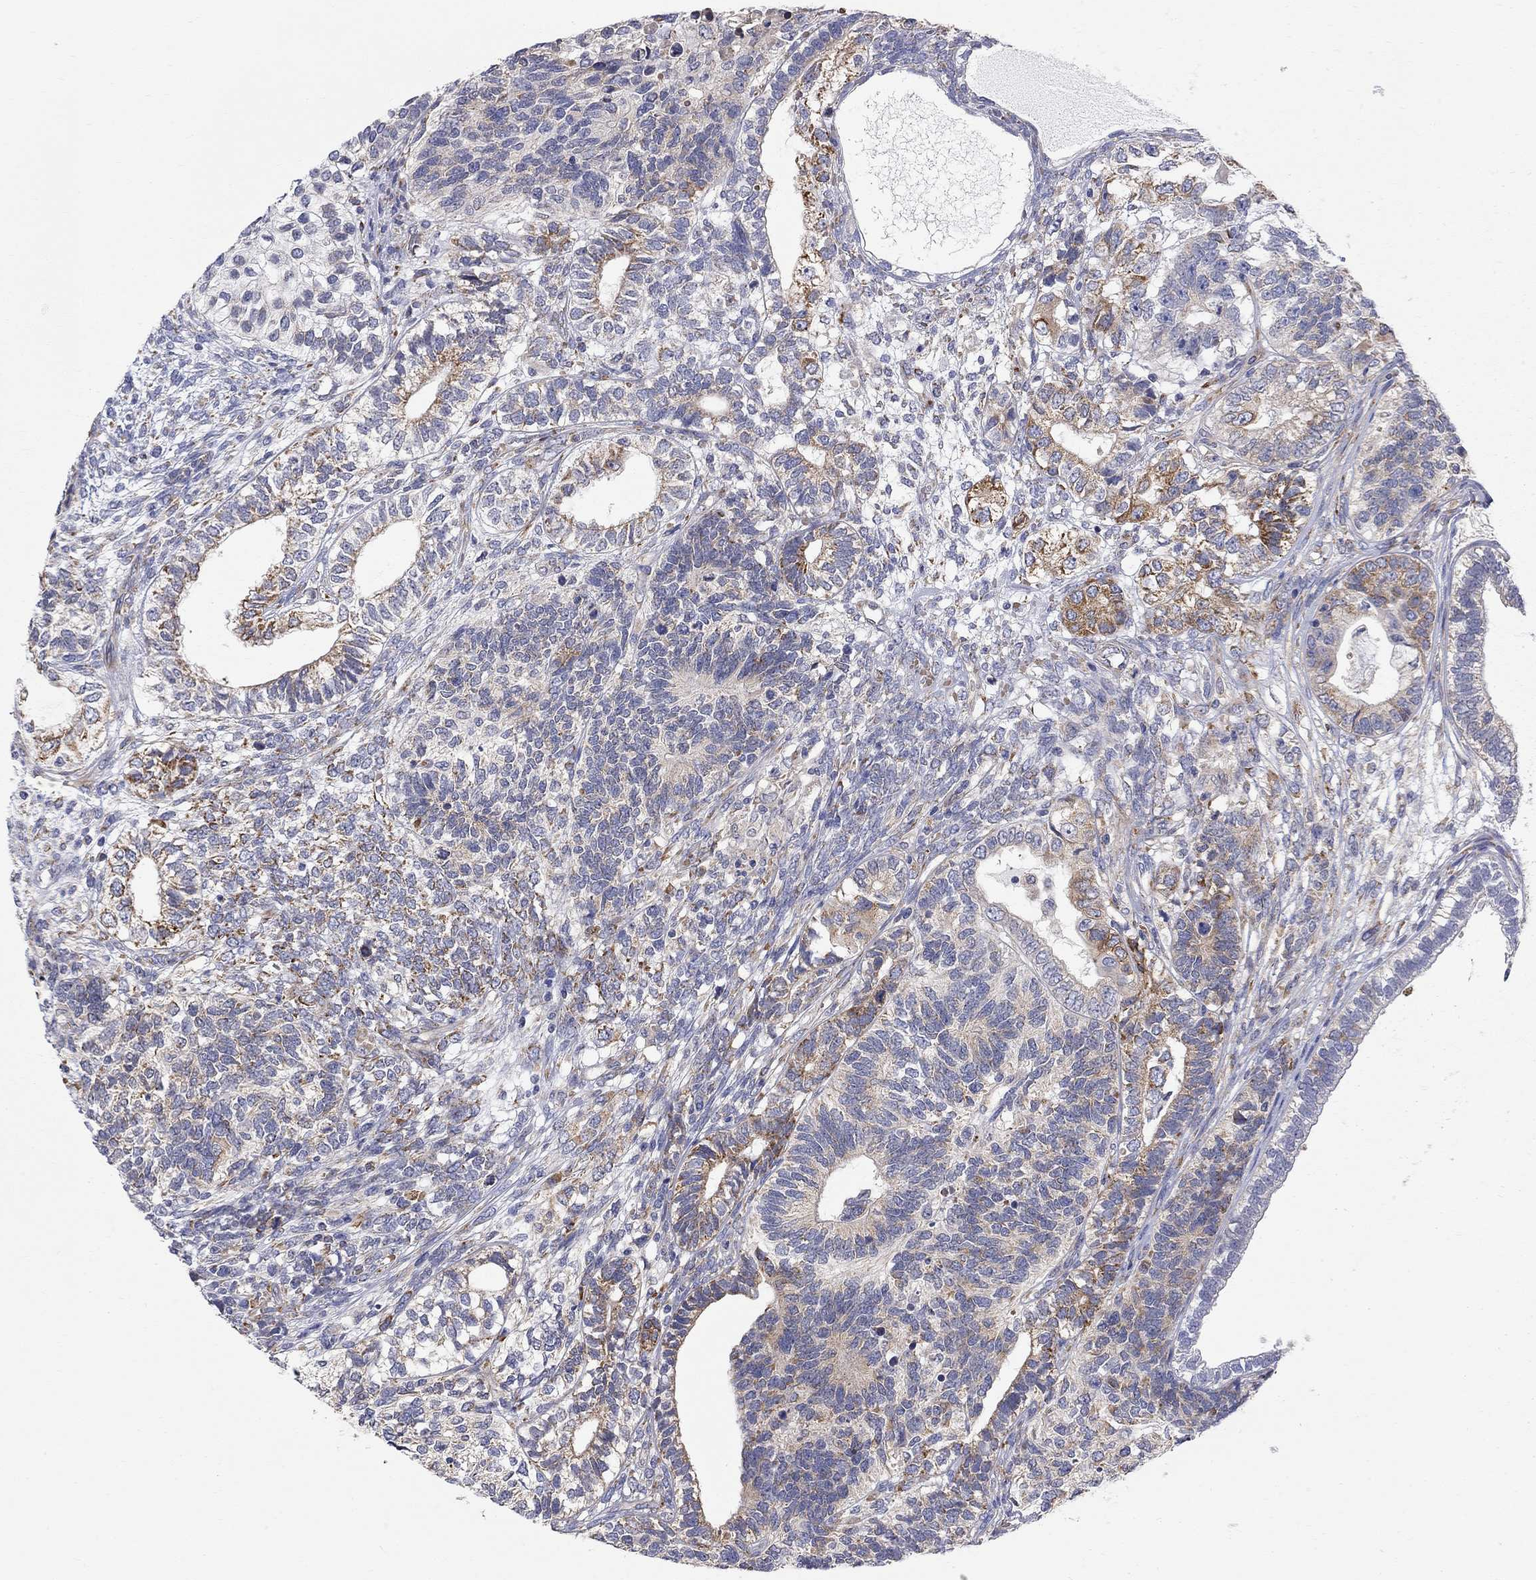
{"staining": {"intensity": "moderate", "quantity": "<25%", "location": "cytoplasmic/membranous"}, "tissue": "testis cancer", "cell_type": "Tumor cells", "image_type": "cancer", "snomed": [{"axis": "morphology", "description": "Seminoma, NOS"}, {"axis": "morphology", "description": "Carcinoma, Embryonal, NOS"}, {"axis": "topography", "description": "Testis"}], "caption": "Protein expression analysis of human testis cancer reveals moderate cytoplasmic/membranous staining in approximately <25% of tumor cells. The staining was performed using DAB (3,3'-diaminobenzidine) to visualize the protein expression in brown, while the nuclei were stained in blue with hematoxylin (Magnification: 20x).", "gene": "CASTOR1", "patient": {"sex": "male", "age": 41}}